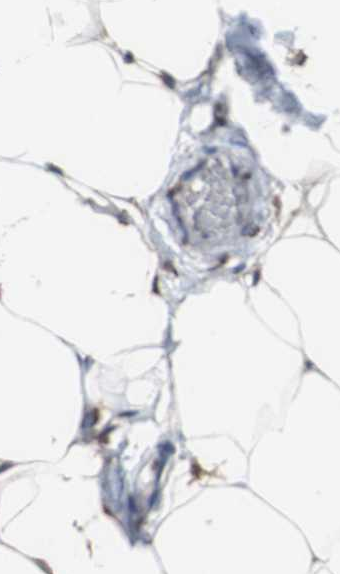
{"staining": {"intensity": "negative", "quantity": "none", "location": "none"}, "tissue": "adipose tissue", "cell_type": "Adipocytes", "image_type": "normal", "snomed": [{"axis": "morphology", "description": "Normal tissue, NOS"}, {"axis": "topography", "description": "Breast"}, {"axis": "topography", "description": "Adipose tissue"}], "caption": "IHC image of normal adipose tissue stained for a protein (brown), which shows no expression in adipocytes.", "gene": "PIDD1", "patient": {"sex": "female", "age": 25}}